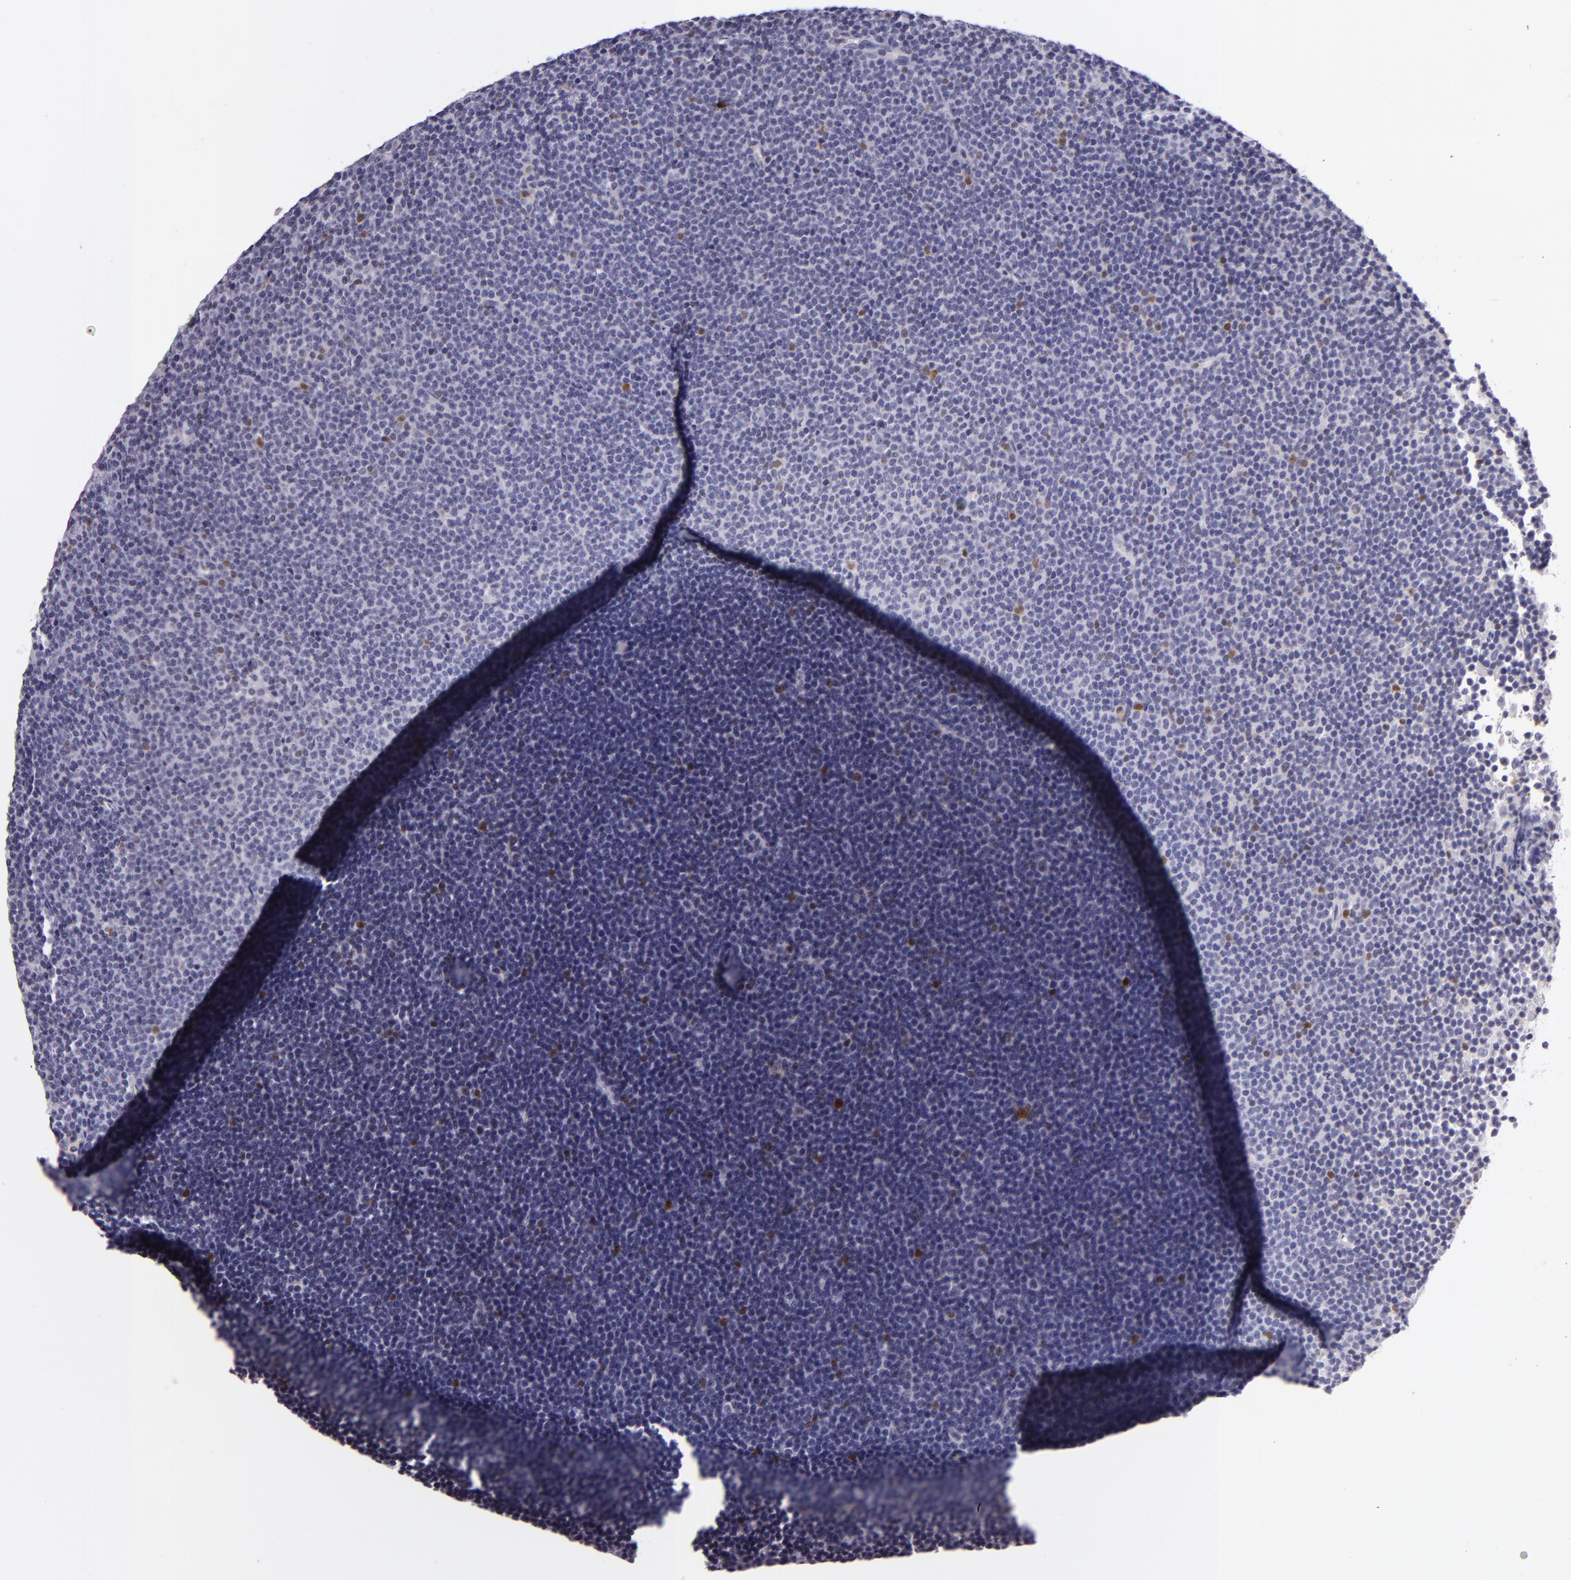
{"staining": {"intensity": "weak", "quantity": "<25%", "location": "nuclear"}, "tissue": "lymphoma", "cell_type": "Tumor cells", "image_type": "cancer", "snomed": [{"axis": "morphology", "description": "Malignant lymphoma, non-Hodgkin's type, Low grade"}, {"axis": "topography", "description": "Lymph node"}], "caption": "Human lymphoma stained for a protein using immunohistochemistry exhibits no staining in tumor cells.", "gene": "MT1A", "patient": {"sex": "female", "age": 69}}